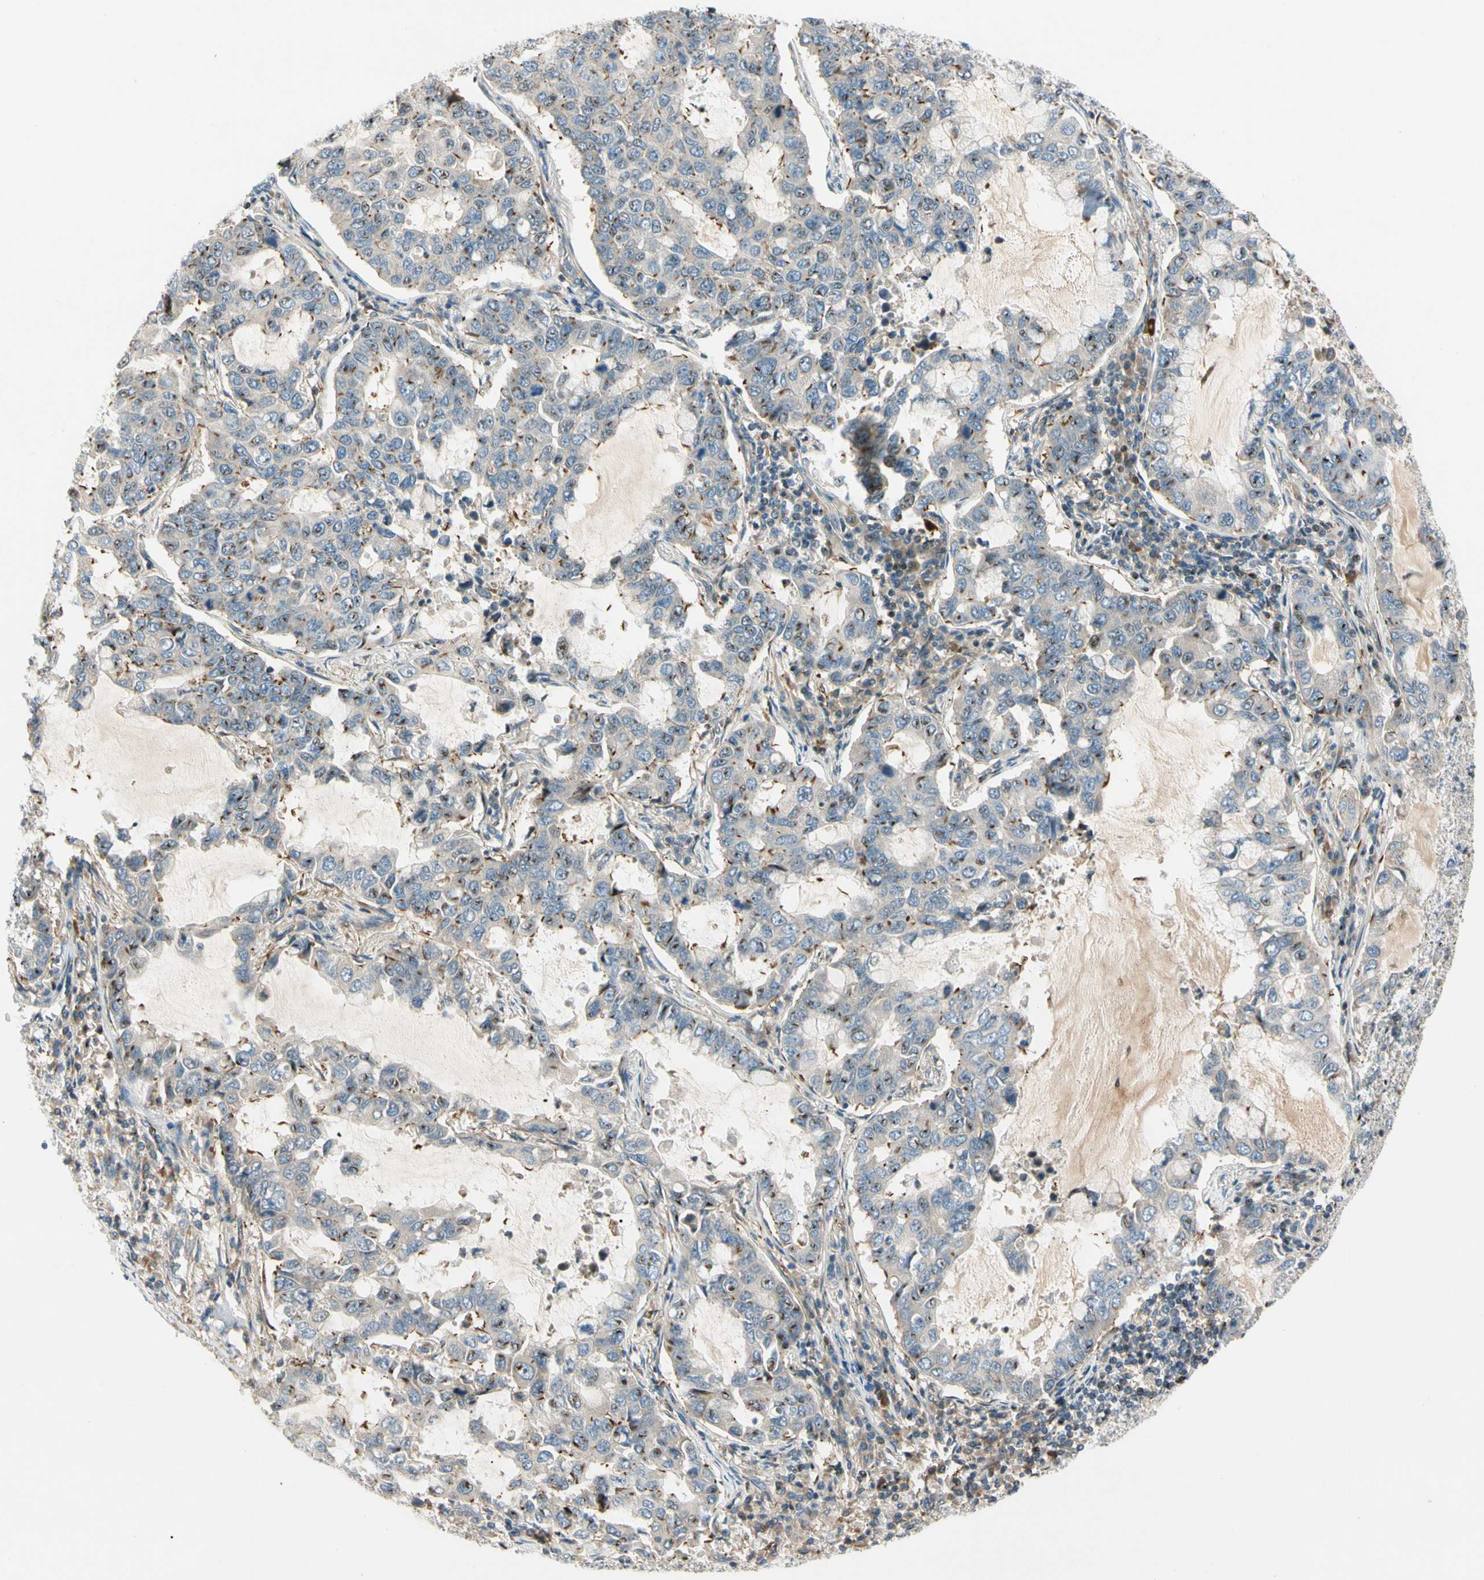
{"staining": {"intensity": "moderate", "quantity": ">75%", "location": "cytoplasmic/membranous,nuclear"}, "tissue": "lung cancer", "cell_type": "Tumor cells", "image_type": "cancer", "snomed": [{"axis": "morphology", "description": "Adenocarcinoma, NOS"}, {"axis": "topography", "description": "Lung"}], "caption": "Immunohistochemistry (DAB) staining of lung cancer shows moderate cytoplasmic/membranous and nuclear protein staining in about >75% of tumor cells.", "gene": "CDH6", "patient": {"sex": "male", "age": 64}}